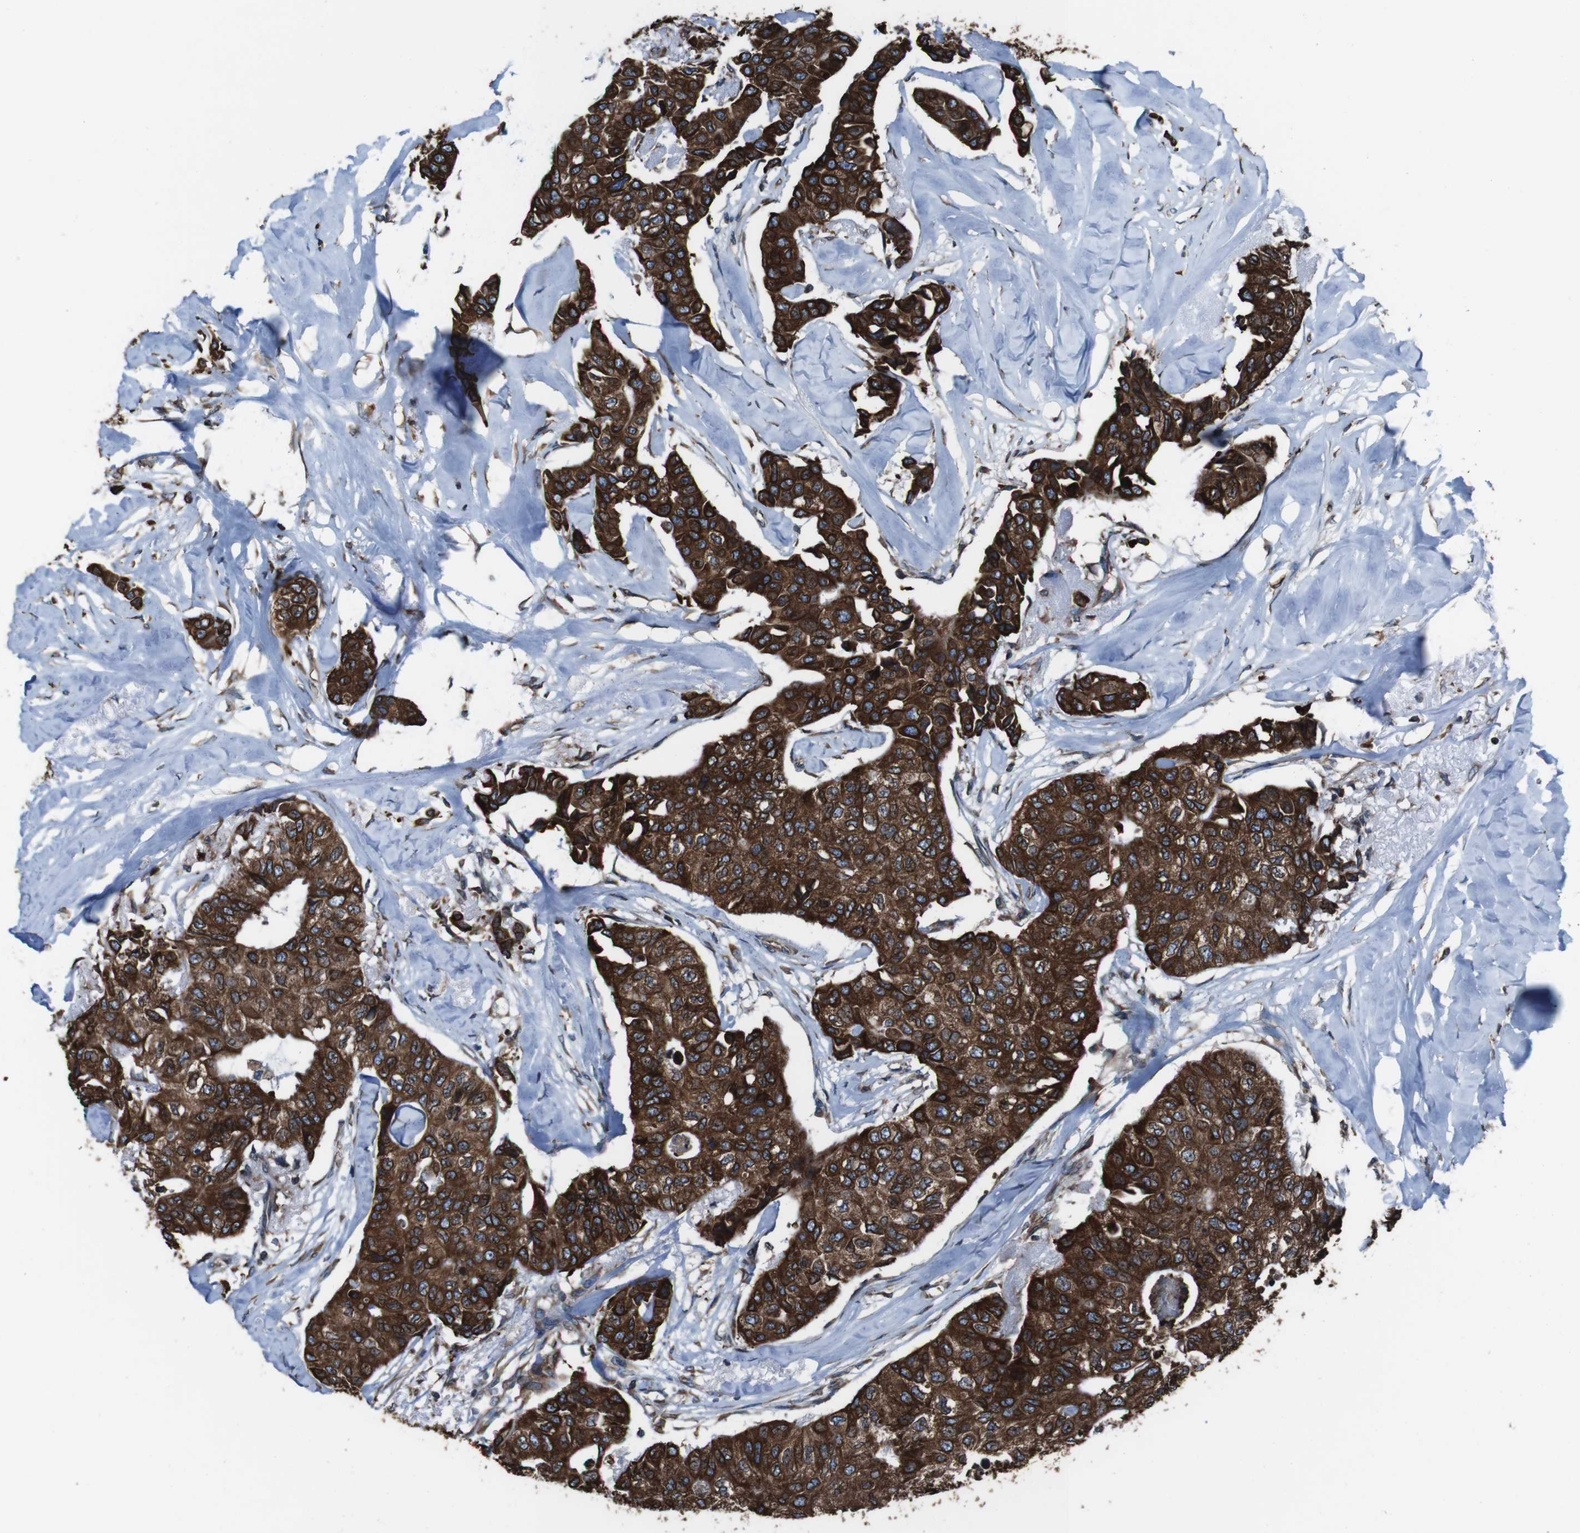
{"staining": {"intensity": "strong", "quantity": ">75%", "location": "cytoplasmic/membranous"}, "tissue": "breast cancer", "cell_type": "Tumor cells", "image_type": "cancer", "snomed": [{"axis": "morphology", "description": "Duct carcinoma"}, {"axis": "topography", "description": "Breast"}], "caption": "About >75% of tumor cells in human intraductal carcinoma (breast) reveal strong cytoplasmic/membranous protein positivity as visualized by brown immunohistochemical staining.", "gene": "APMAP", "patient": {"sex": "female", "age": 80}}